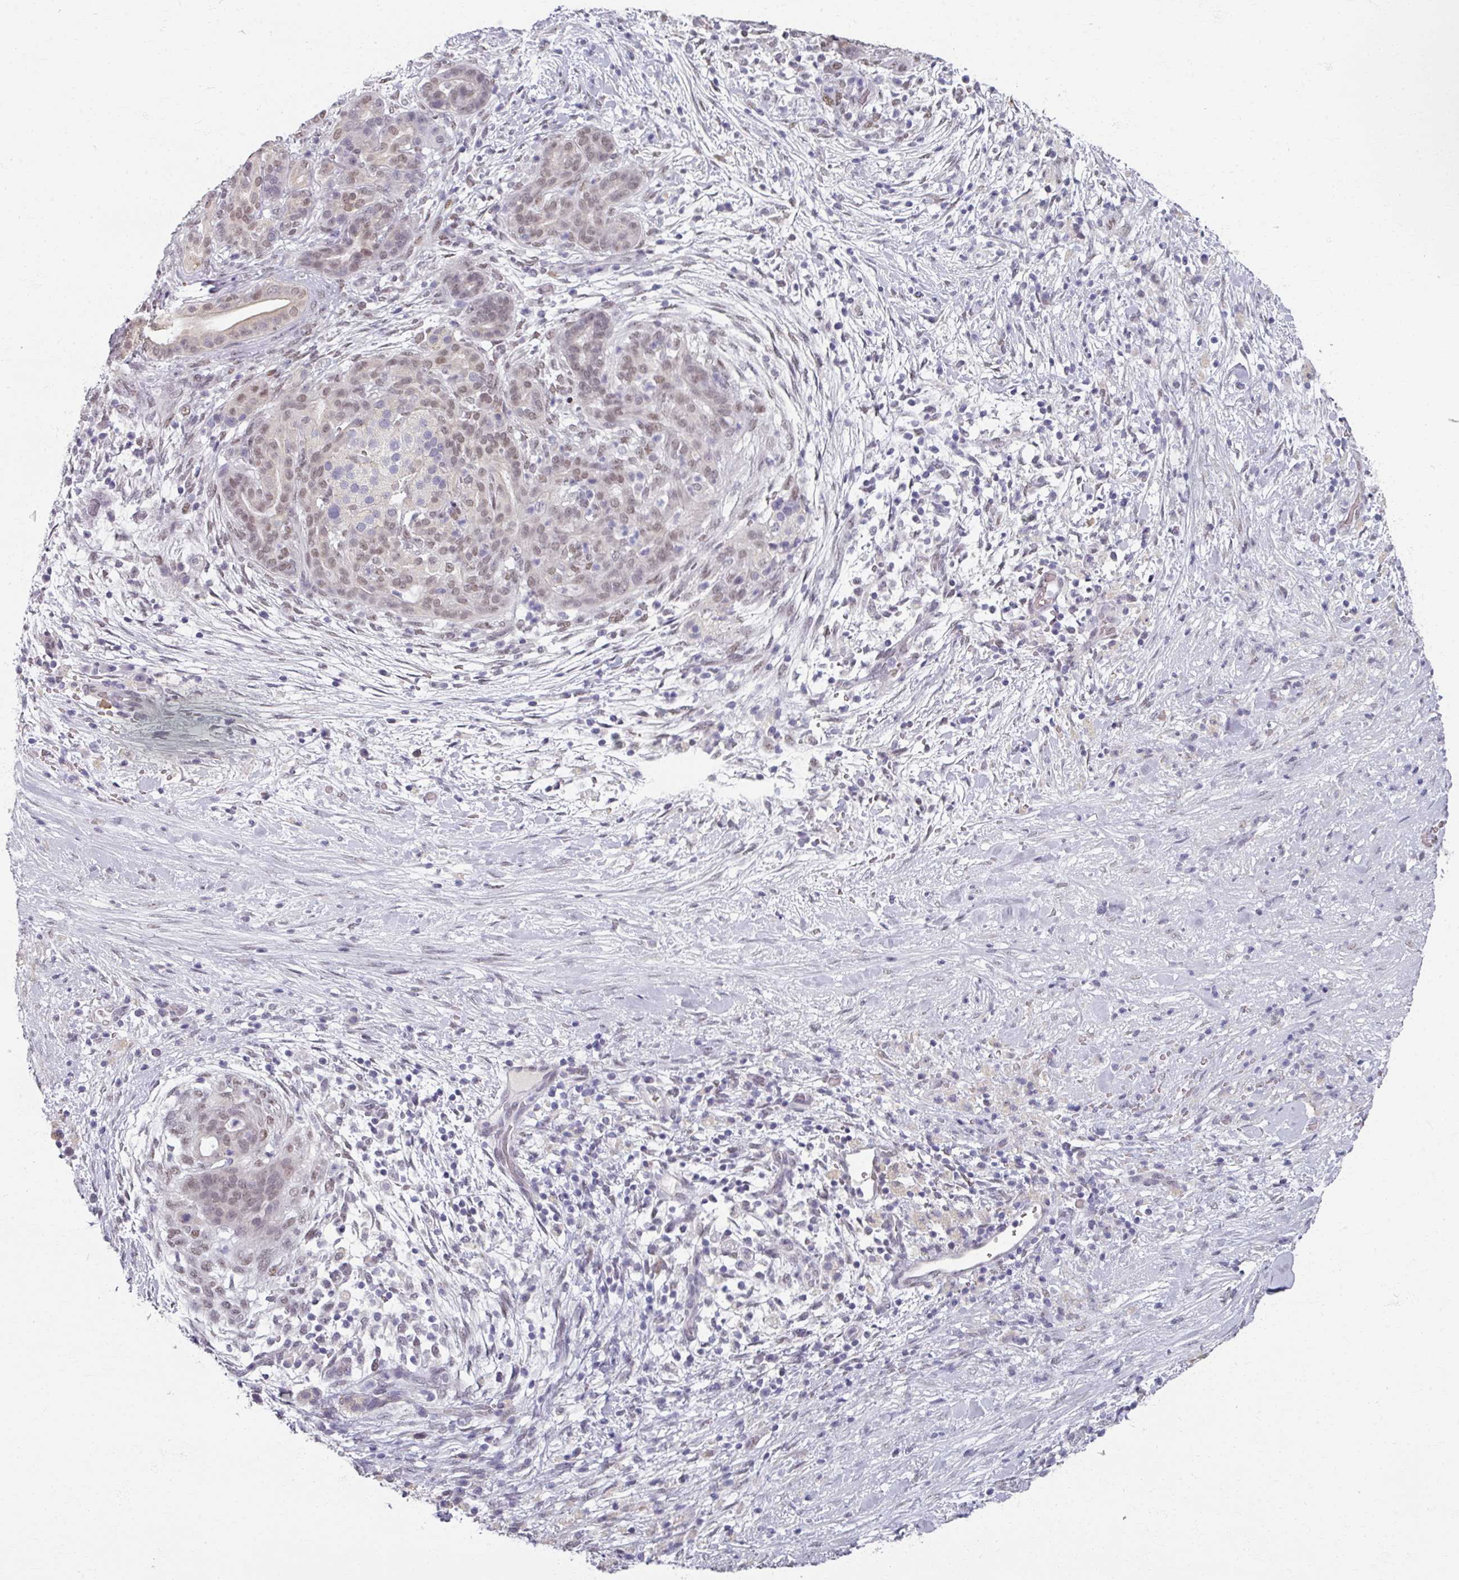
{"staining": {"intensity": "weak", "quantity": ">75%", "location": "nuclear"}, "tissue": "pancreatic cancer", "cell_type": "Tumor cells", "image_type": "cancer", "snomed": [{"axis": "morphology", "description": "Adenocarcinoma, NOS"}, {"axis": "topography", "description": "Pancreas"}], "caption": "Pancreatic adenocarcinoma was stained to show a protein in brown. There is low levels of weak nuclear positivity in approximately >75% of tumor cells.", "gene": "RIPOR3", "patient": {"sex": "male", "age": 44}}